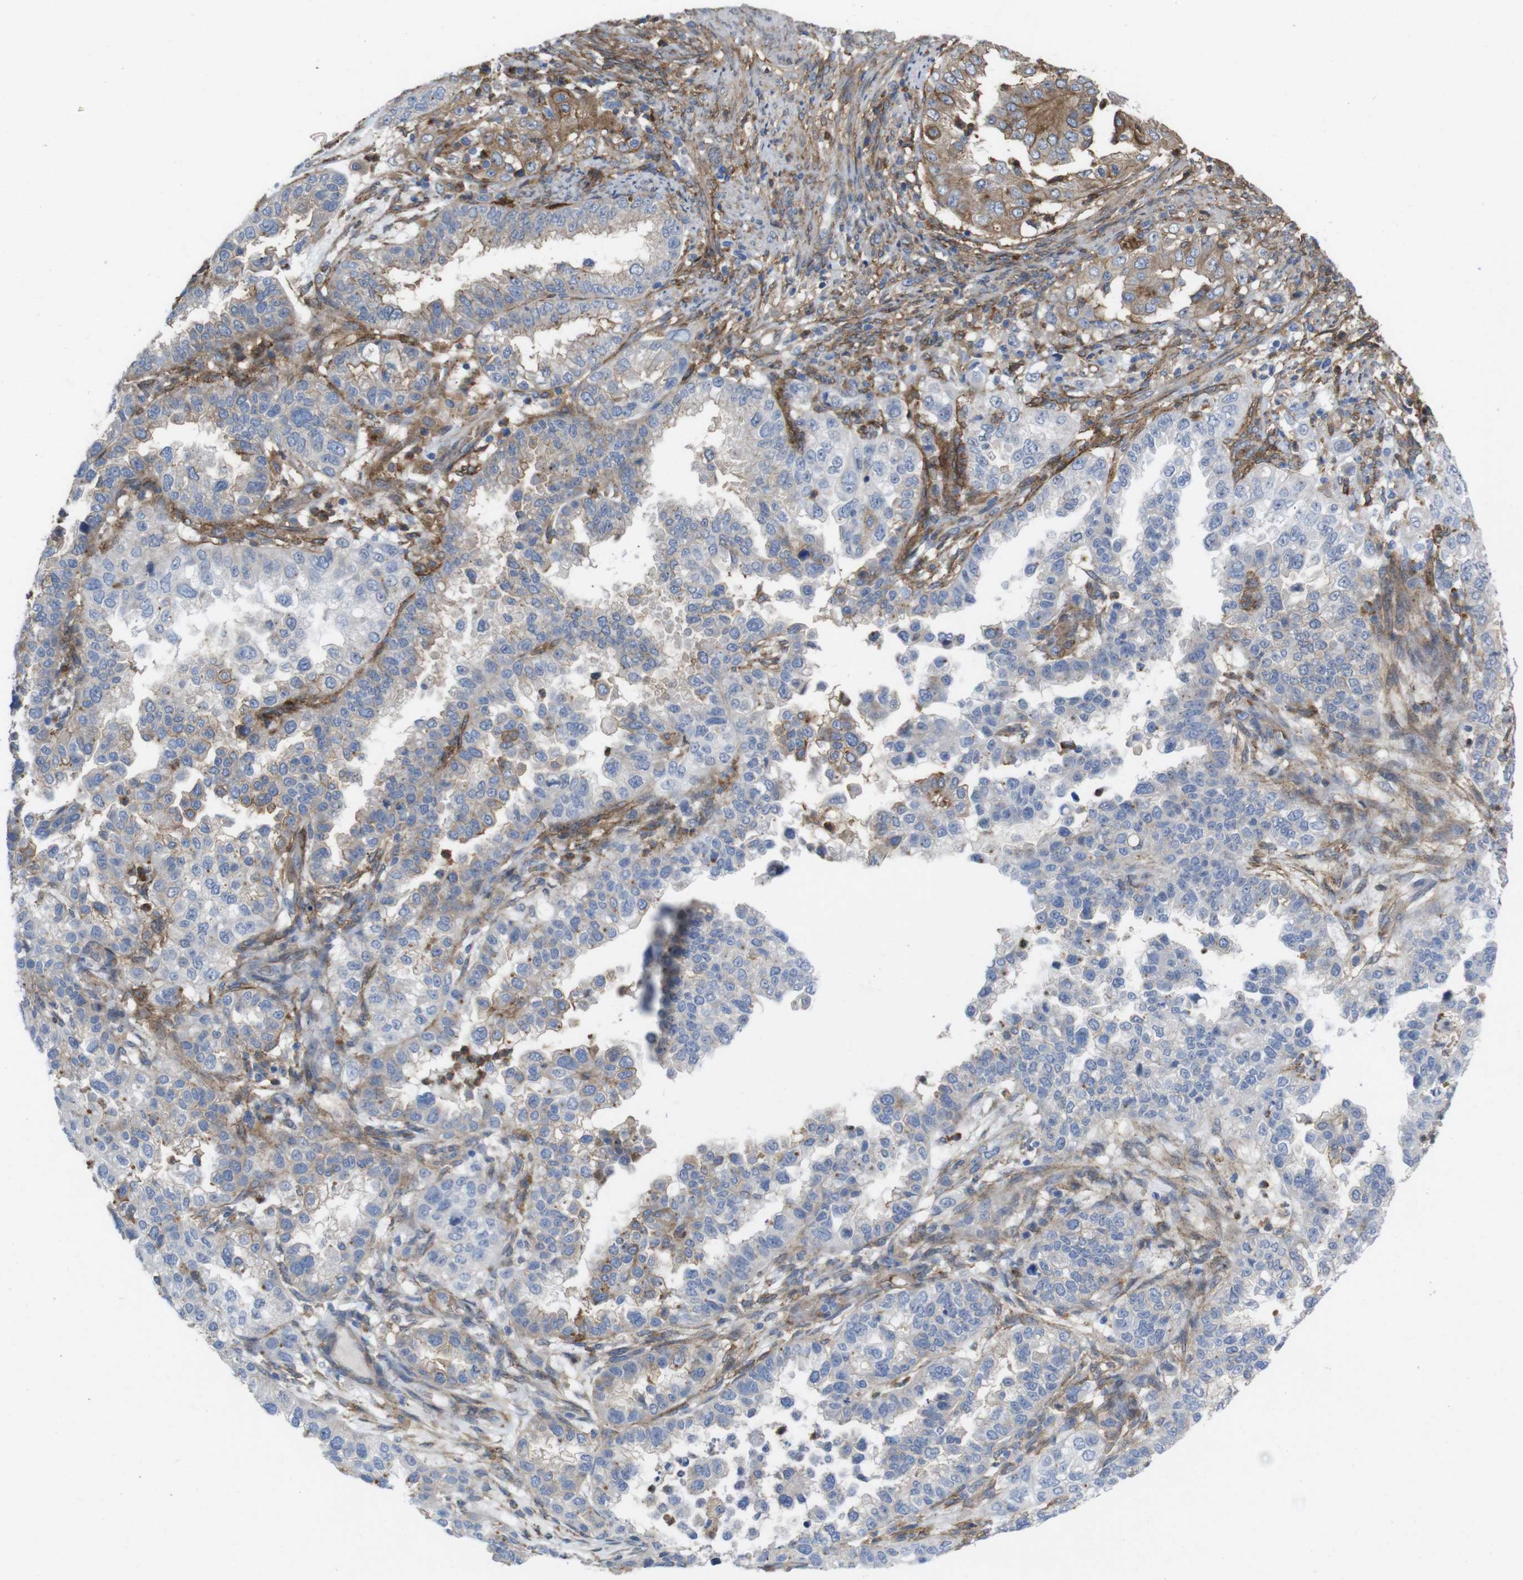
{"staining": {"intensity": "moderate", "quantity": "25%-75%", "location": "cytoplasmic/membranous"}, "tissue": "endometrial cancer", "cell_type": "Tumor cells", "image_type": "cancer", "snomed": [{"axis": "morphology", "description": "Adenocarcinoma, NOS"}, {"axis": "topography", "description": "Endometrium"}], "caption": "Protein analysis of endometrial cancer (adenocarcinoma) tissue exhibits moderate cytoplasmic/membranous positivity in about 25%-75% of tumor cells.", "gene": "CYBRD1", "patient": {"sex": "female", "age": 85}}